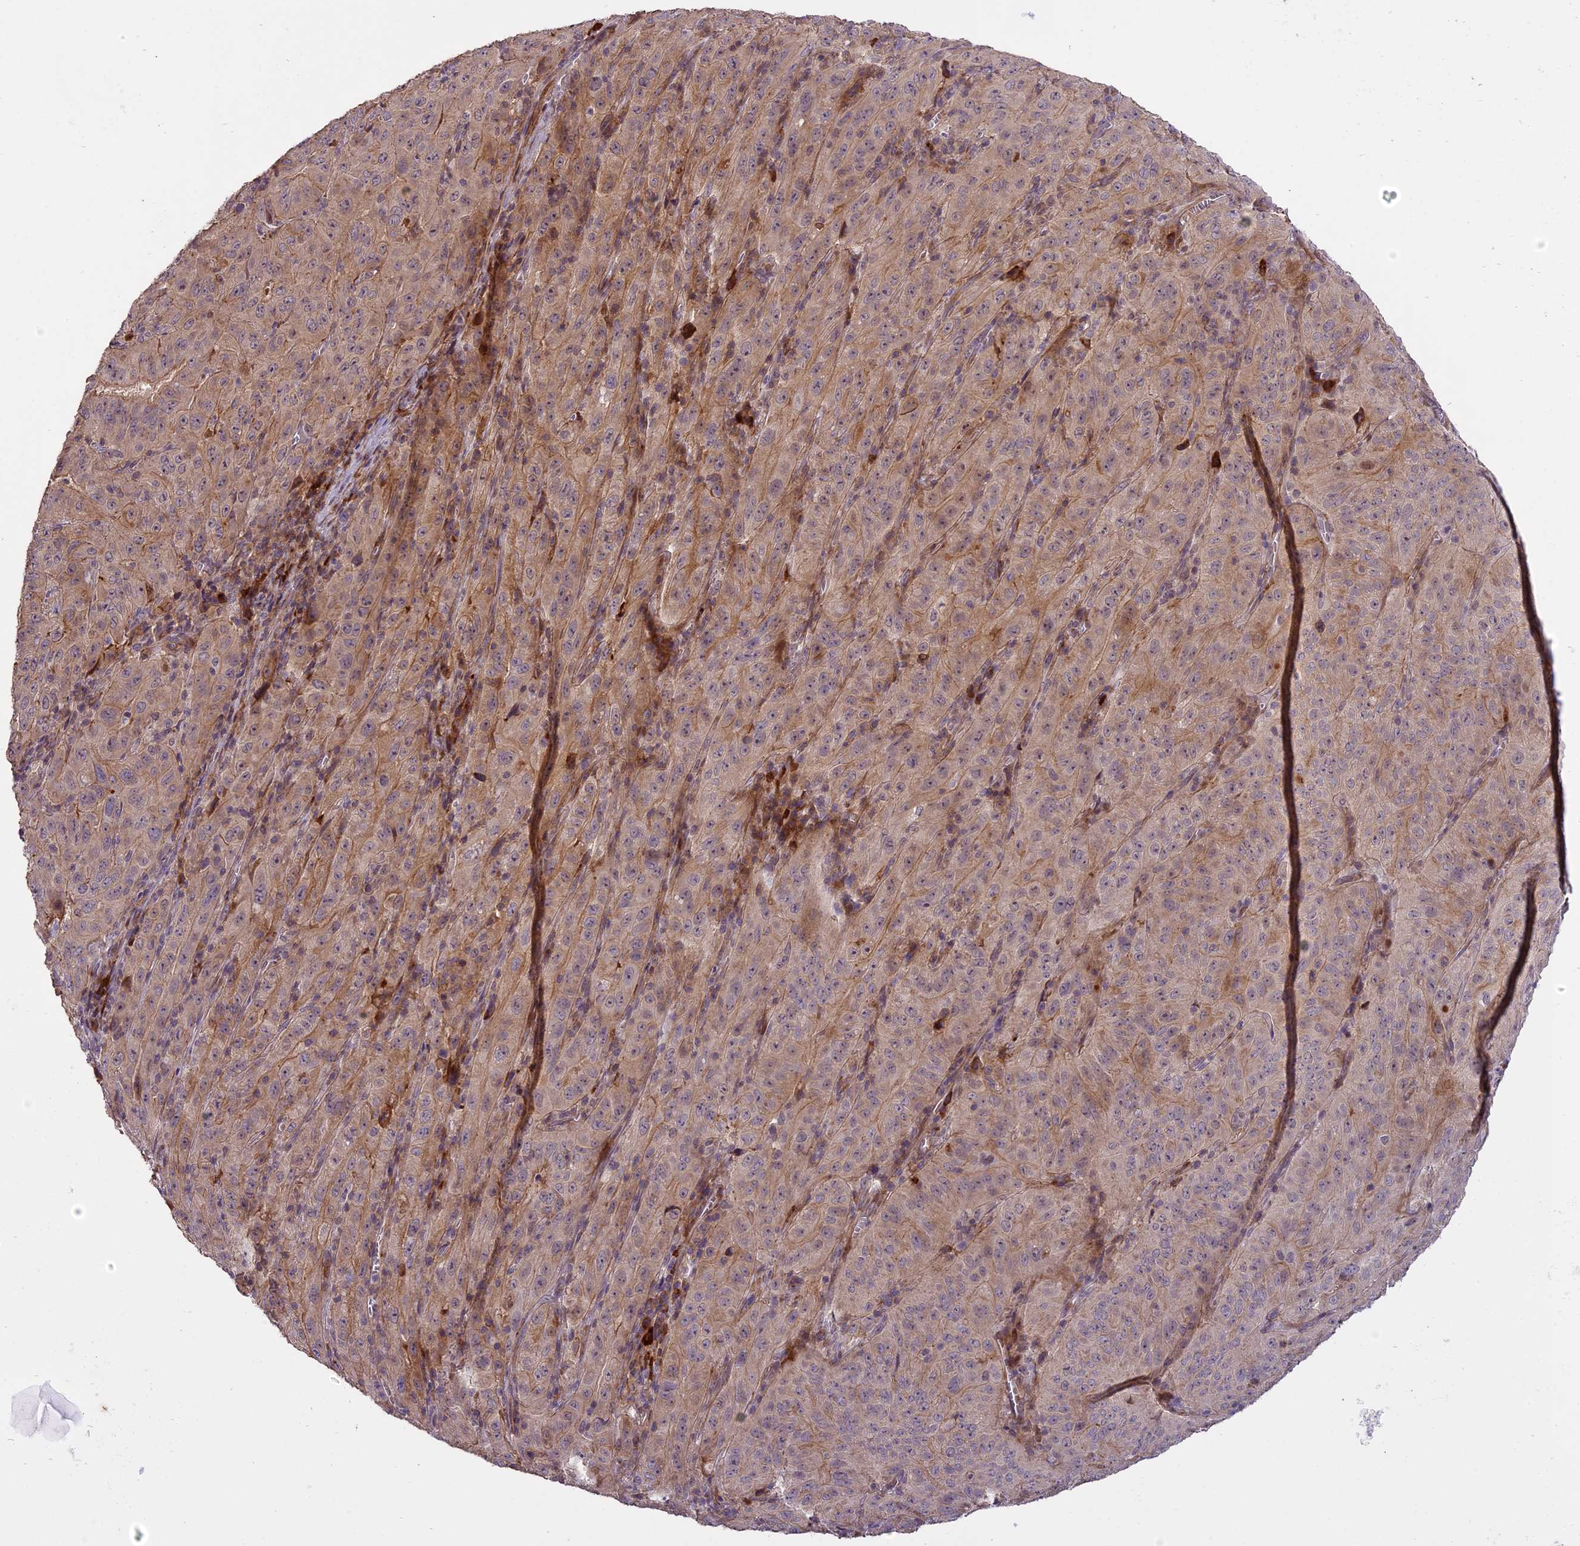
{"staining": {"intensity": "weak", "quantity": ">75%", "location": "cytoplasmic/membranous"}, "tissue": "pancreatic cancer", "cell_type": "Tumor cells", "image_type": "cancer", "snomed": [{"axis": "morphology", "description": "Adenocarcinoma, NOS"}, {"axis": "topography", "description": "Pancreas"}], "caption": "The immunohistochemical stain labels weak cytoplasmic/membranous staining in tumor cells of pancreatic adenocarcinoma tissue.", "gene": "ENHO", "patient": {"sex": "male", "age": 63}}